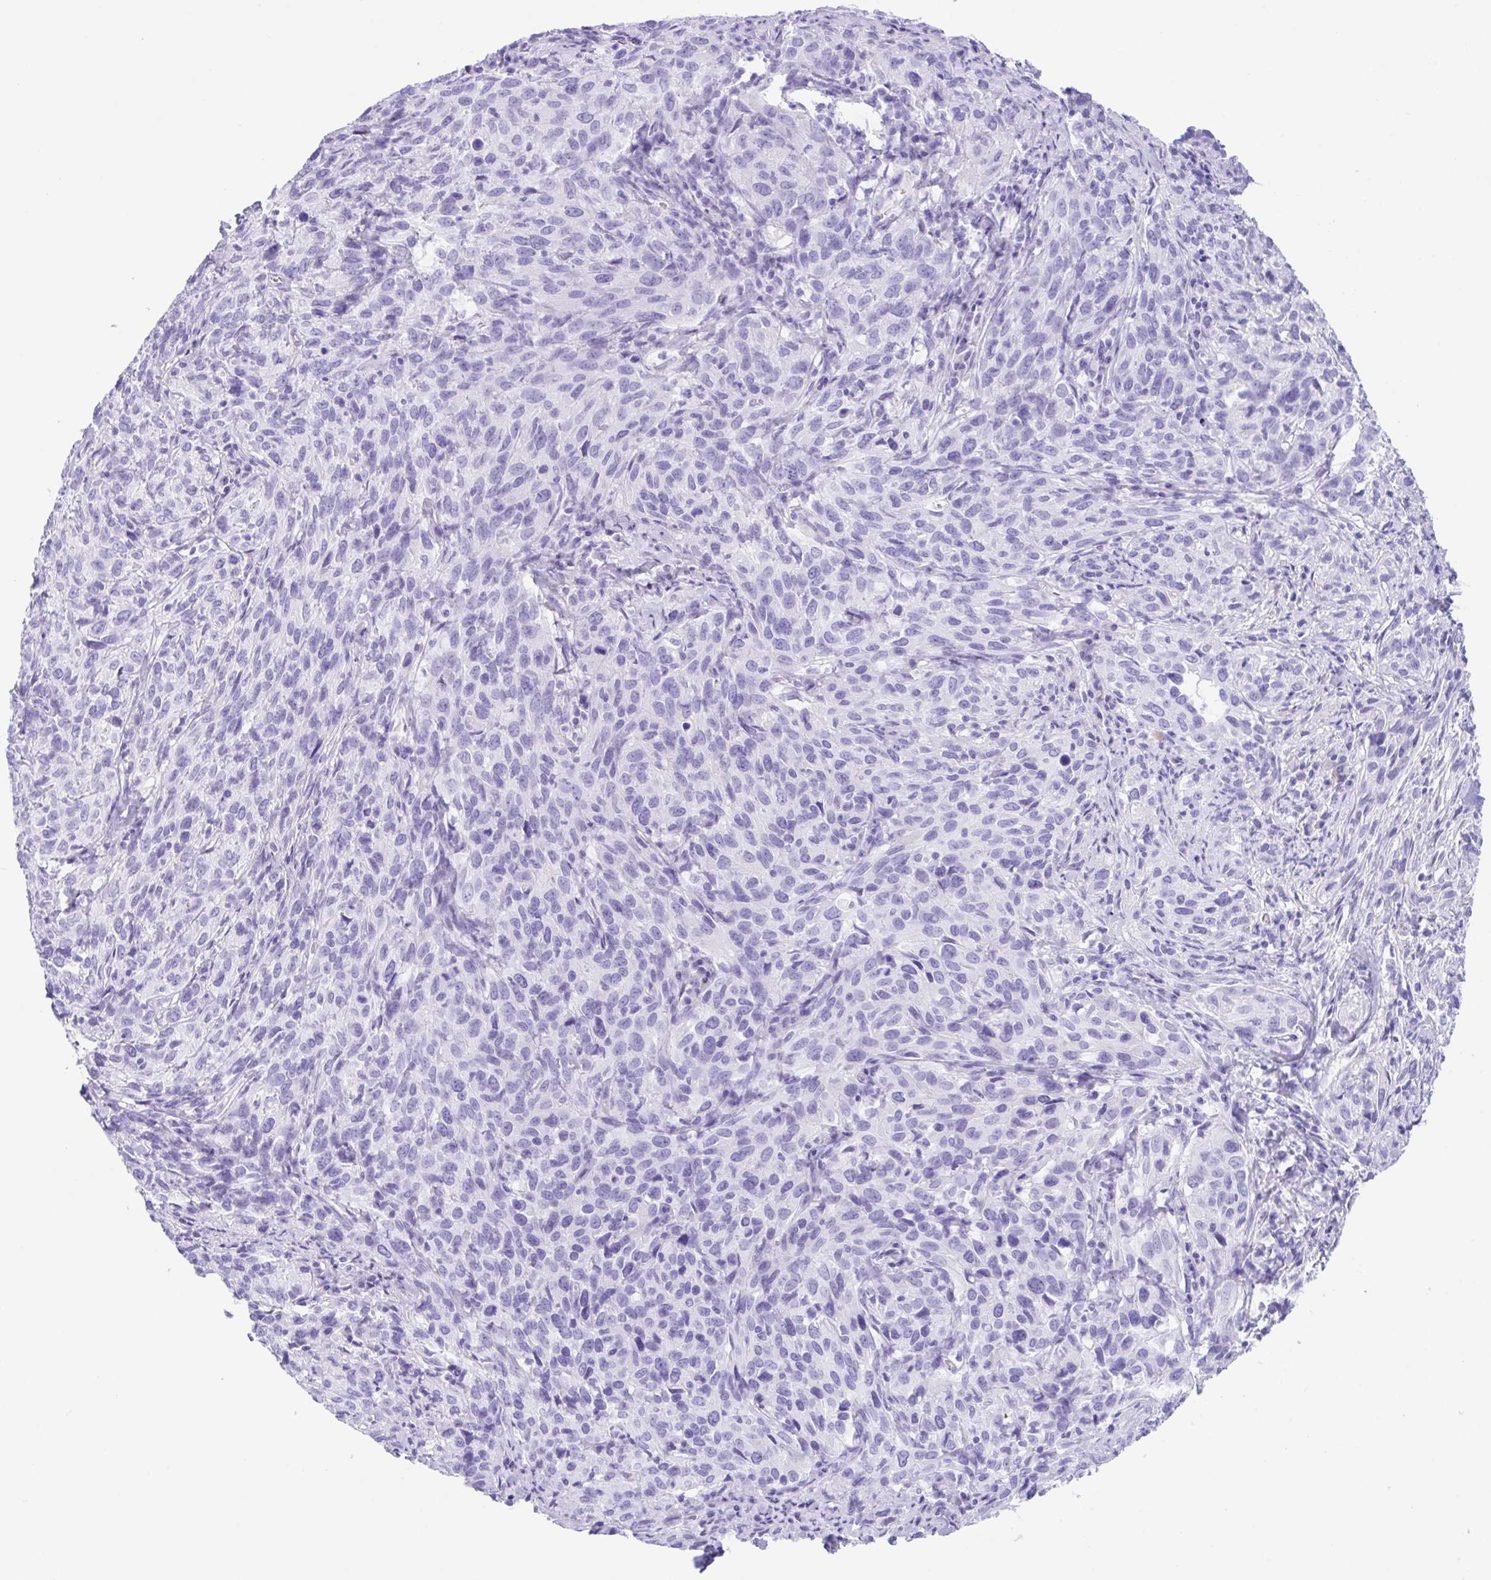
{"staining": {"intensity": "negative", "quantity": "none", "location": "none"}, "tissue": "cervical cancer", "cell_type": "Tumor cells", "image_type": "cancer", "snomed": [{"axis": "morphology", "description": "Squamous cell carcinoma, NOS"}, {"axis": "topography", "description": "Cervix"}], "caption": "Protein analysis of squamous cell carcinoma (cervical) shows no significant expression in tumor cells.", "gene": "CPA1", "patient": {"sex": "female", "age": 51}}